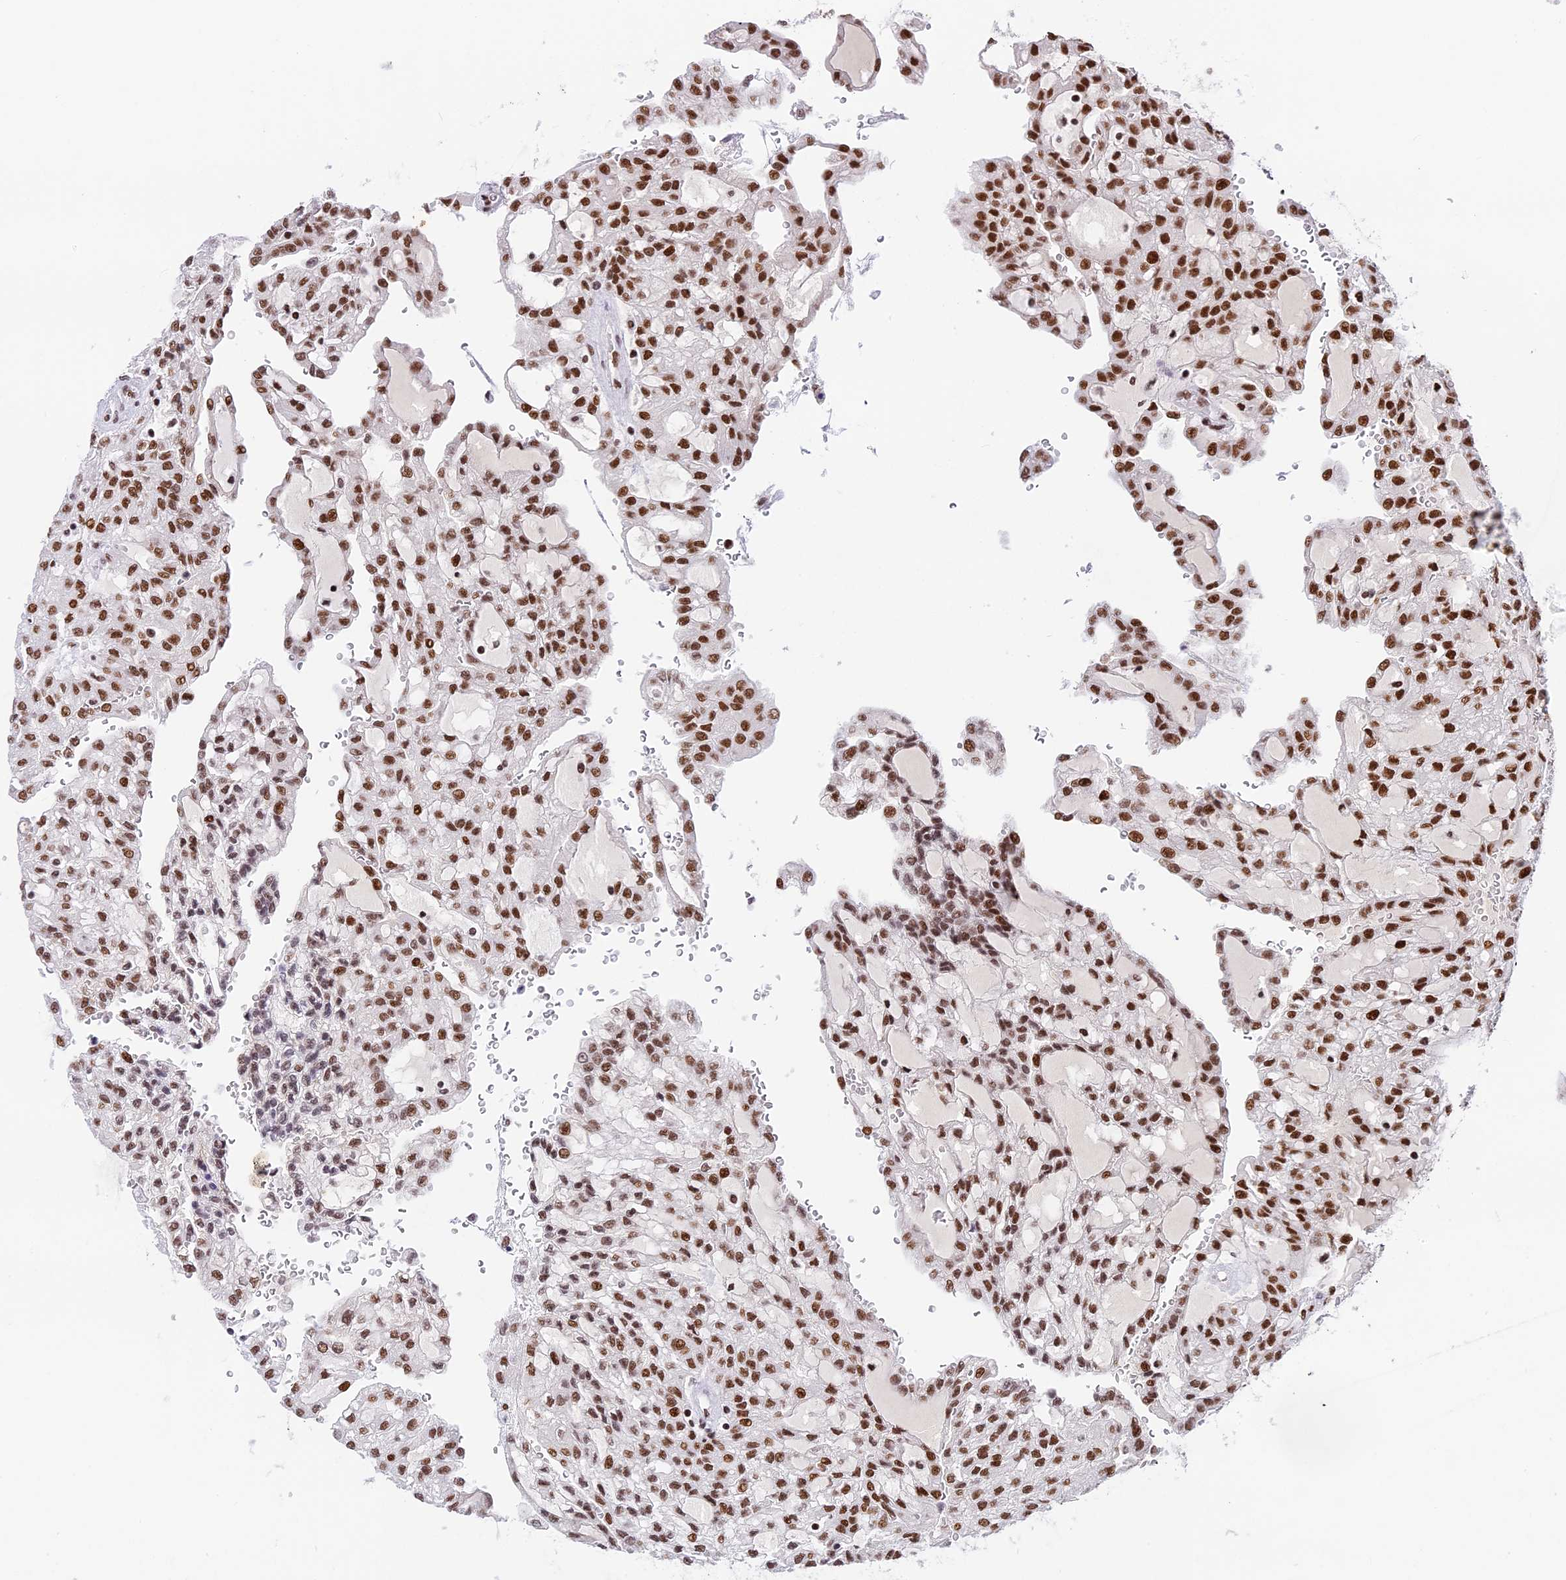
{"staining": {"intensity": "strong", "quantity": ">75%", "location": "nuclear"}, "tissue": "renal cancer", "cell_type": "Tumor cells", "image_type": "cancer", "snomed": [{"axis": "morphology", "description": "Adenocarcinoma, NOS"}, {"axis": "topography", "description": "Kidney"}], "caption": "A high-resolution photomicrograph shows immunohistochemistry (IHC) staining of renal adenocarcinoma, which displays strong nuclear positivity in about >75% of tumor cells. (brown staining indicates protein expression, while blue staining denotes nuclei).", "gene": "SBNO1", "patient": {"sex": "male", "age": 63}}